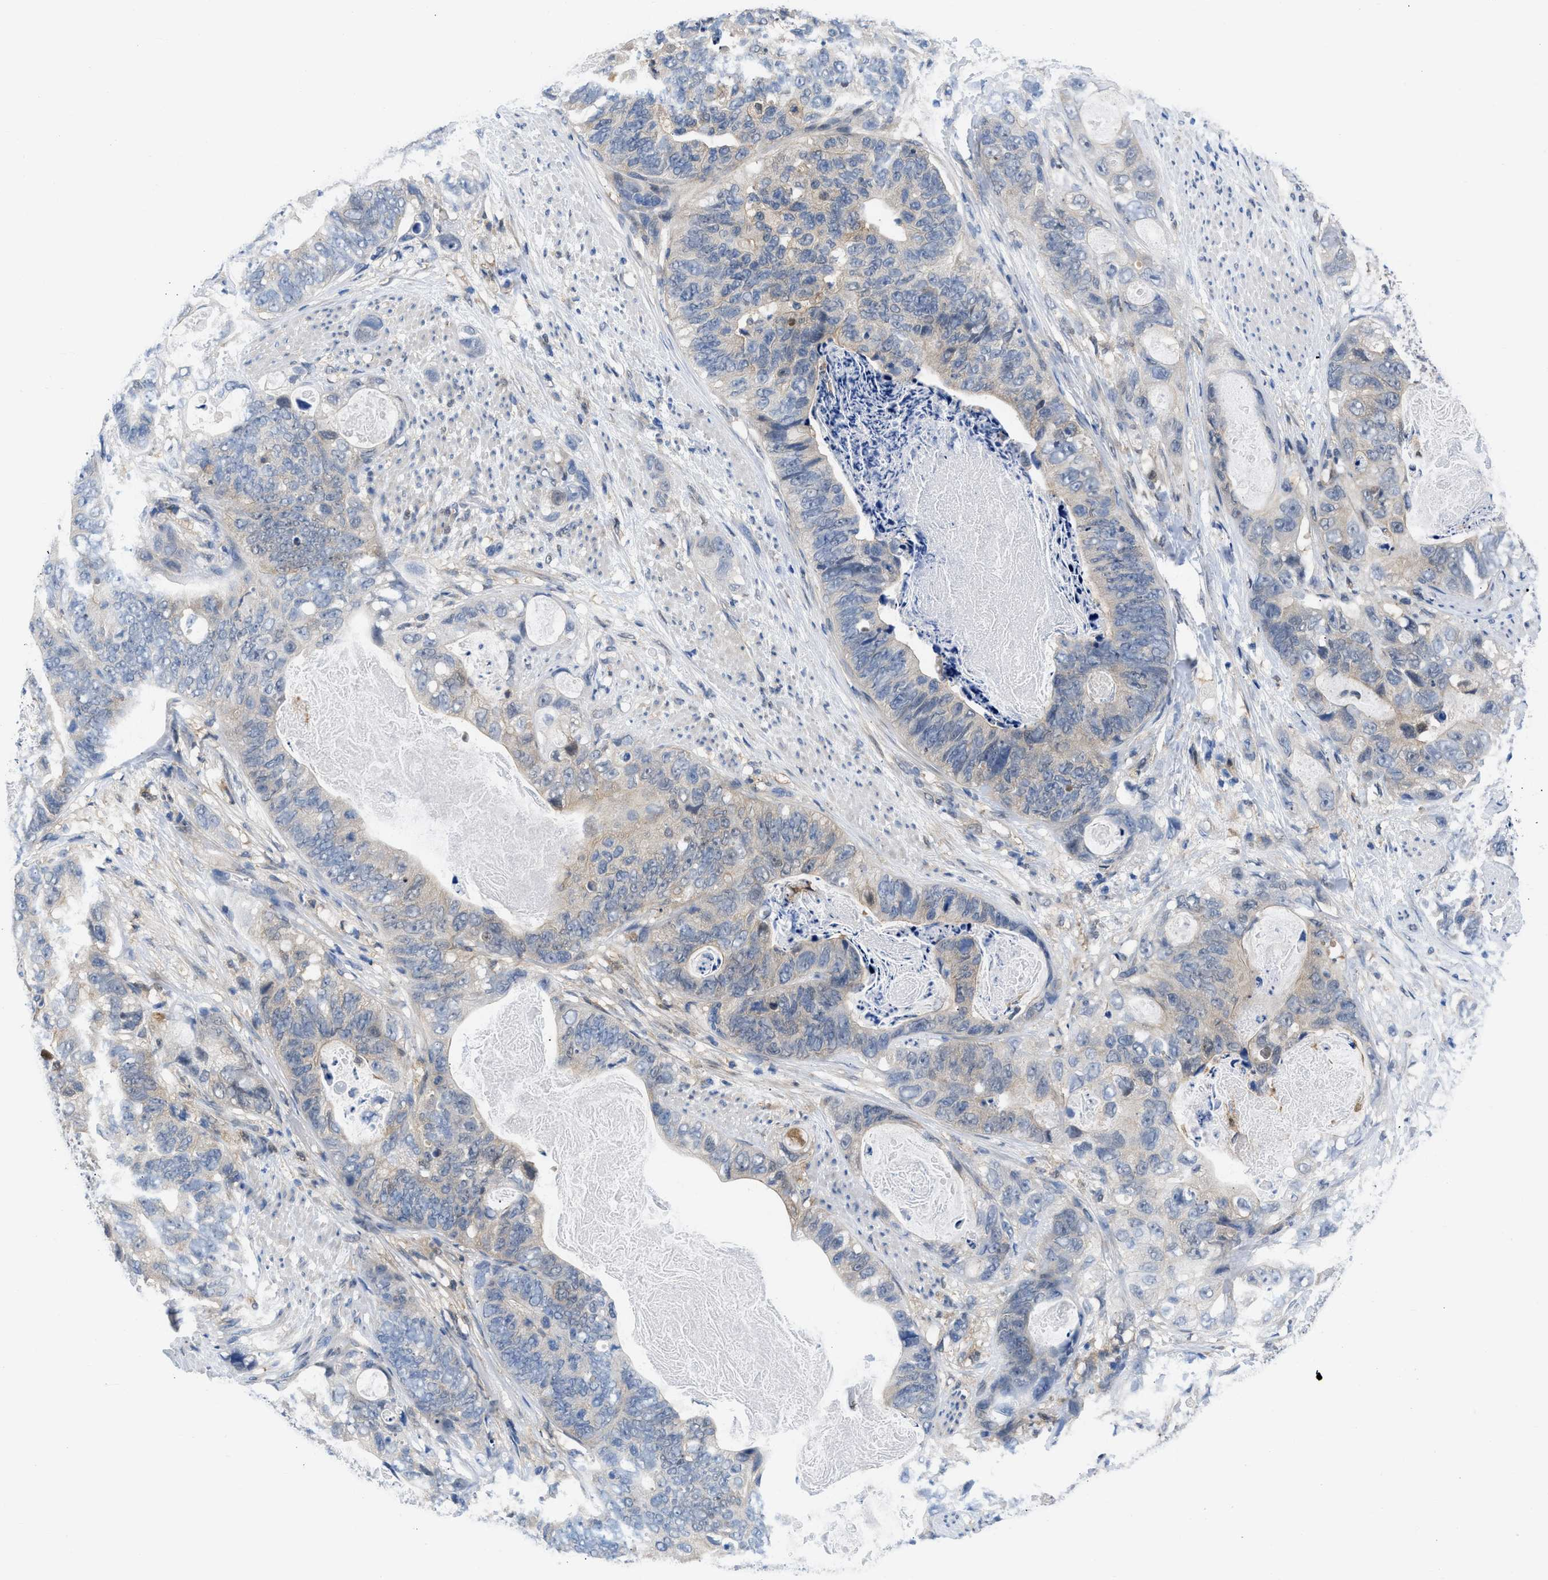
{"staining": {"intensity": "weak", "quantity": "<25%", "location": "cytoplasmic/membranous"}, "tissue": "stomach cancer", "cell_type": "Tumor cells", "image_type": "cancer", "snomed": [{"axis": "morphology", "description": "Adenocarcinoma, NOS"}, {"axis": "topography", "description": "Stomach"}], "caption": "The immunohistochemistry photomicrograph has no significant expression in tumor cells of stomach adenocarcinoma tissue.", "gene": "CBR1", "patient": {"sex": "female", "age": 89}}